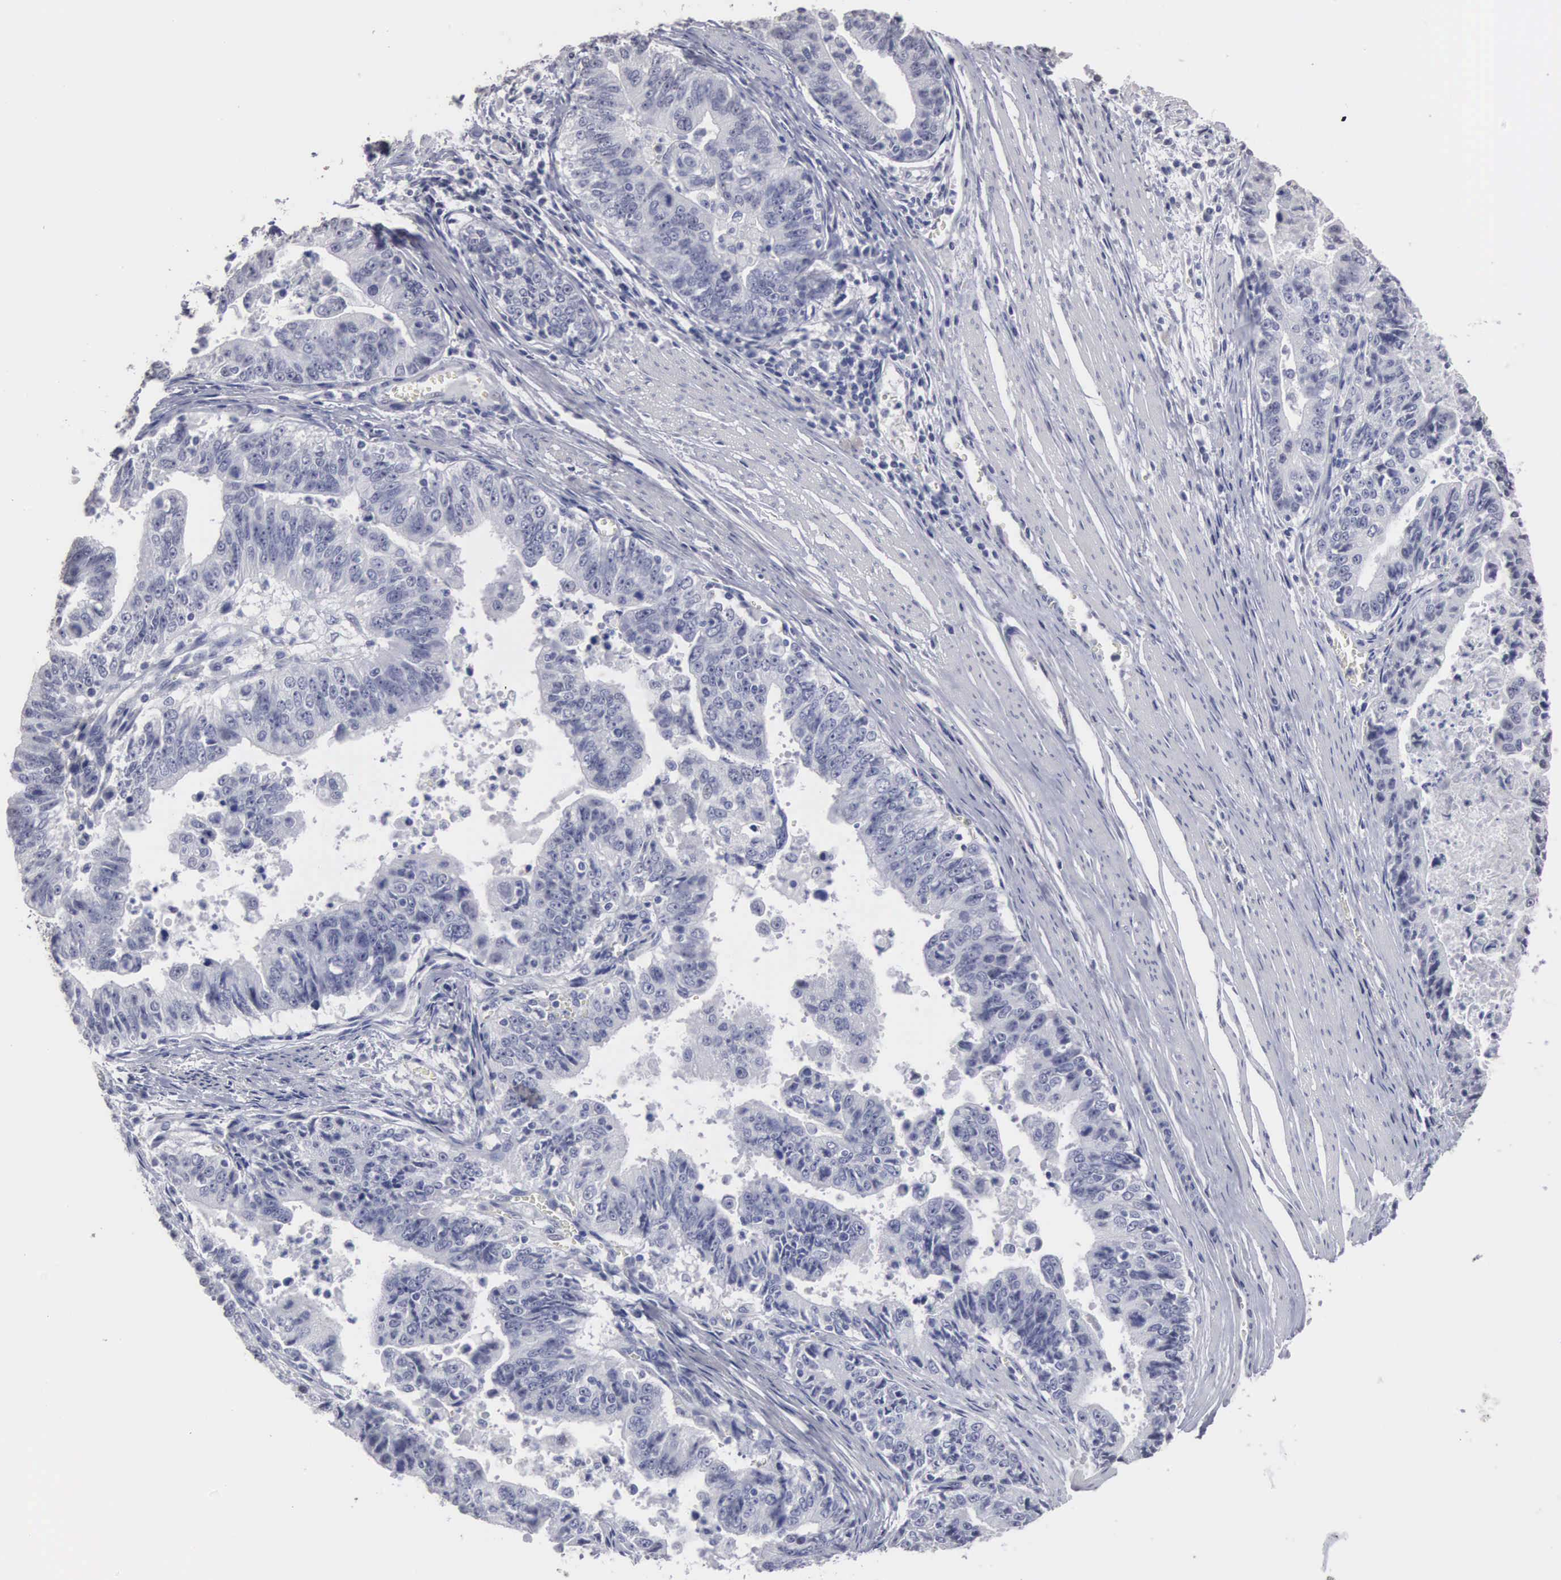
{"staining": {"intensity": "negative", "quantity": "none", "location": "none"}, "tissue": "stomach cancer", "cell_type": "Tumor cells", "image_type": "cancer", "snomed": [{"axis": "morphology", "description": "Adenocarcinoma, NOS"}, {"axis": "topography", "description": "Stomach, upper"}], "caption": "Protein analysis of stomach cancer demonstrates no significant positivity in tumor cells.", "gene": "UPB1", "patient": {"sex": "female", "age": 50}}